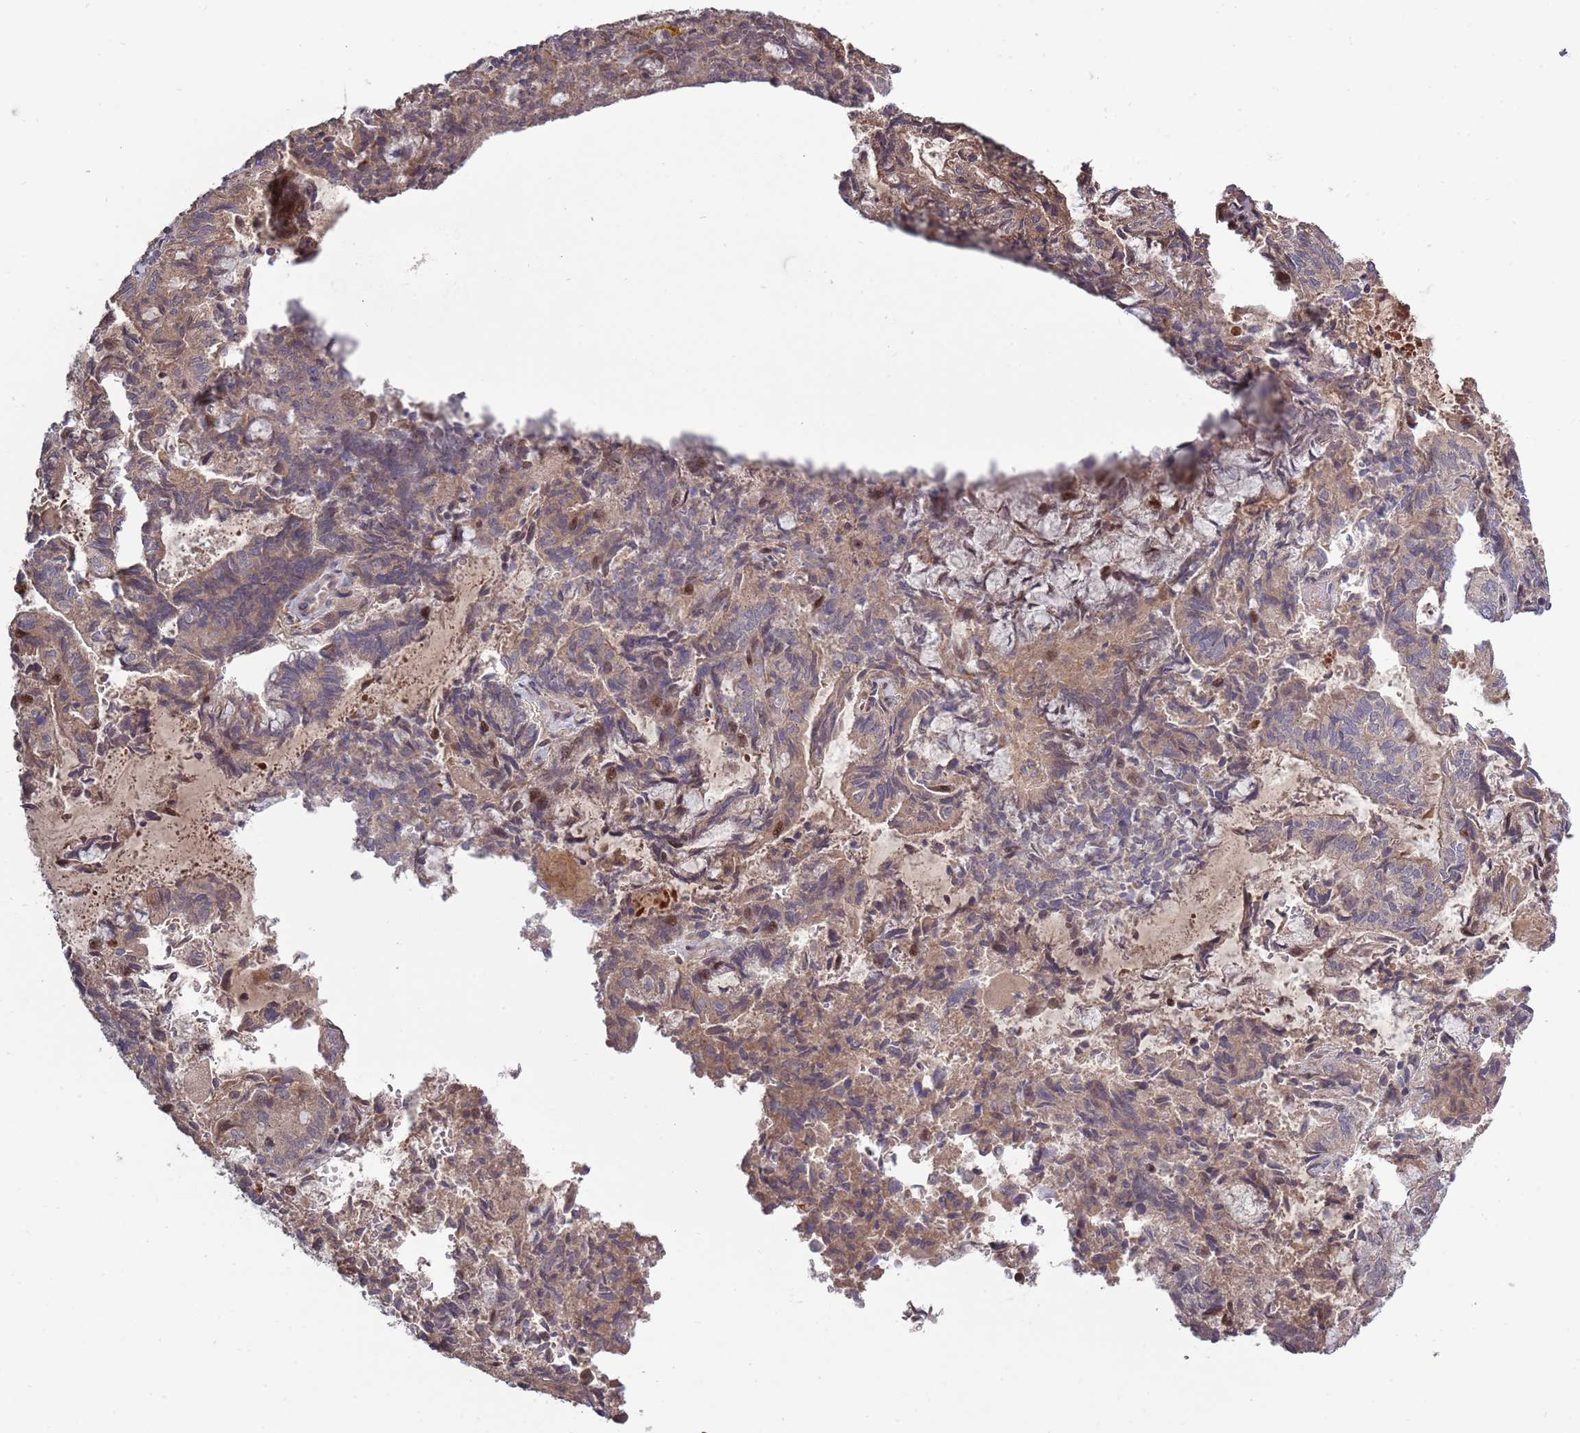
{"staining": {"intensity": "weak", "quantity": "25%-75%", "location": "cytoplasmic/membranous,nuclear"}, "tissue": "endometrial cancer", "cell_type": "Tumor cells", "image_type": "cancer", "snomed": [{"axis": "morphology", "description": "Adenocarcinoma, NOS"}, {"axis": "topography", "description": "Endometrium"}], "caption": "Protein expression analysis of human endometrial cancer reveals weak cytoplasmic/membranous and nuclear positivity in approximately 25%-75% of tumor cells.", "gene": "SYNDIG1L", "patient": {"sex": "female", "age": 80}}